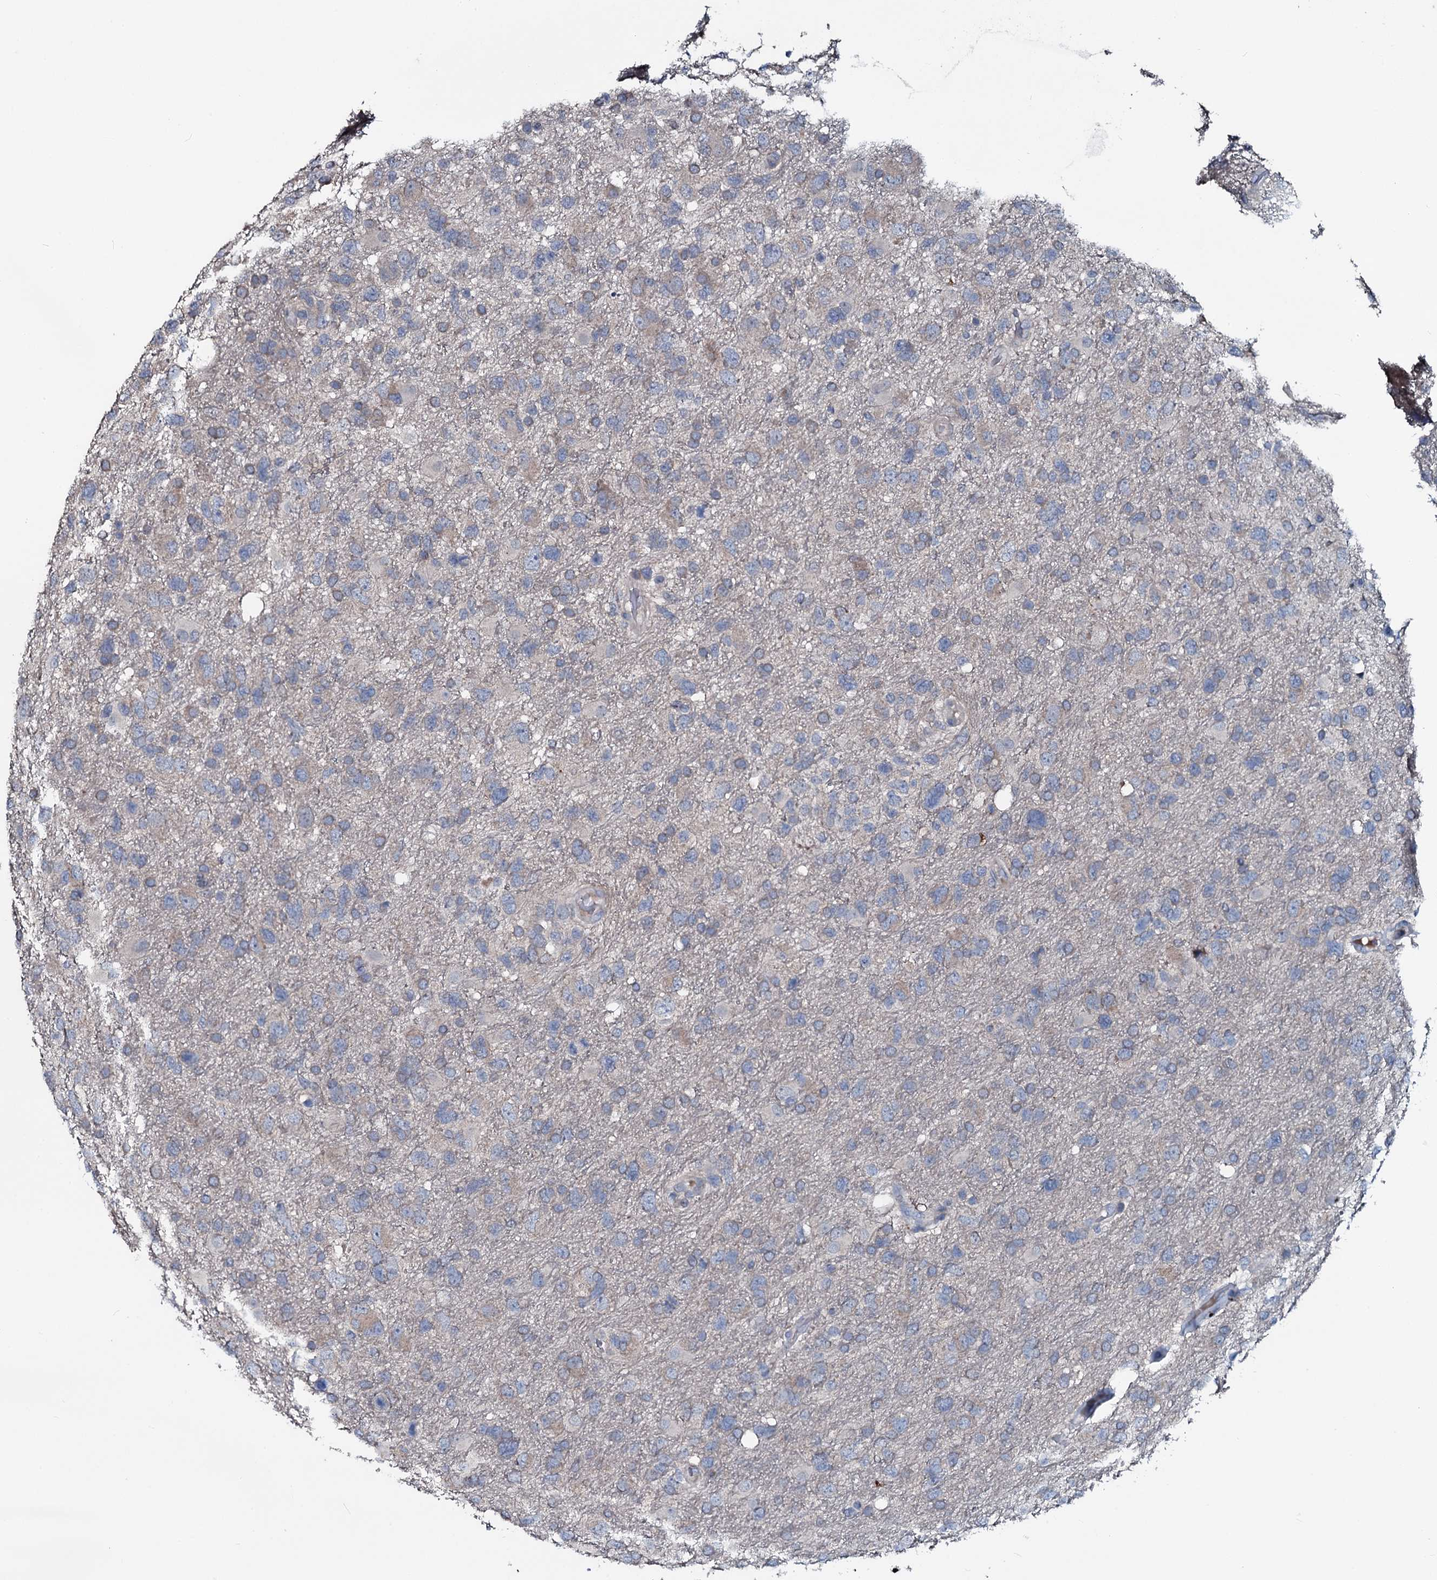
{"staining": {"intensity": "negative", "quantity": "none", "location": "none"}, "tissue": "glioma", "cell_type": "Tumor cells", "image_type": "cancer", "snomed": [{"axis": "morphology", "description": "Glioma, malignant, High grade"}, {"axis": "topography", "description": "Brain"}], "caption": "Image shows no protein staining in tumor cells of malignant glioma (high-grade) tissue.", "gene": "IL12B", "patient": {"sex": "male", "age": 61}}